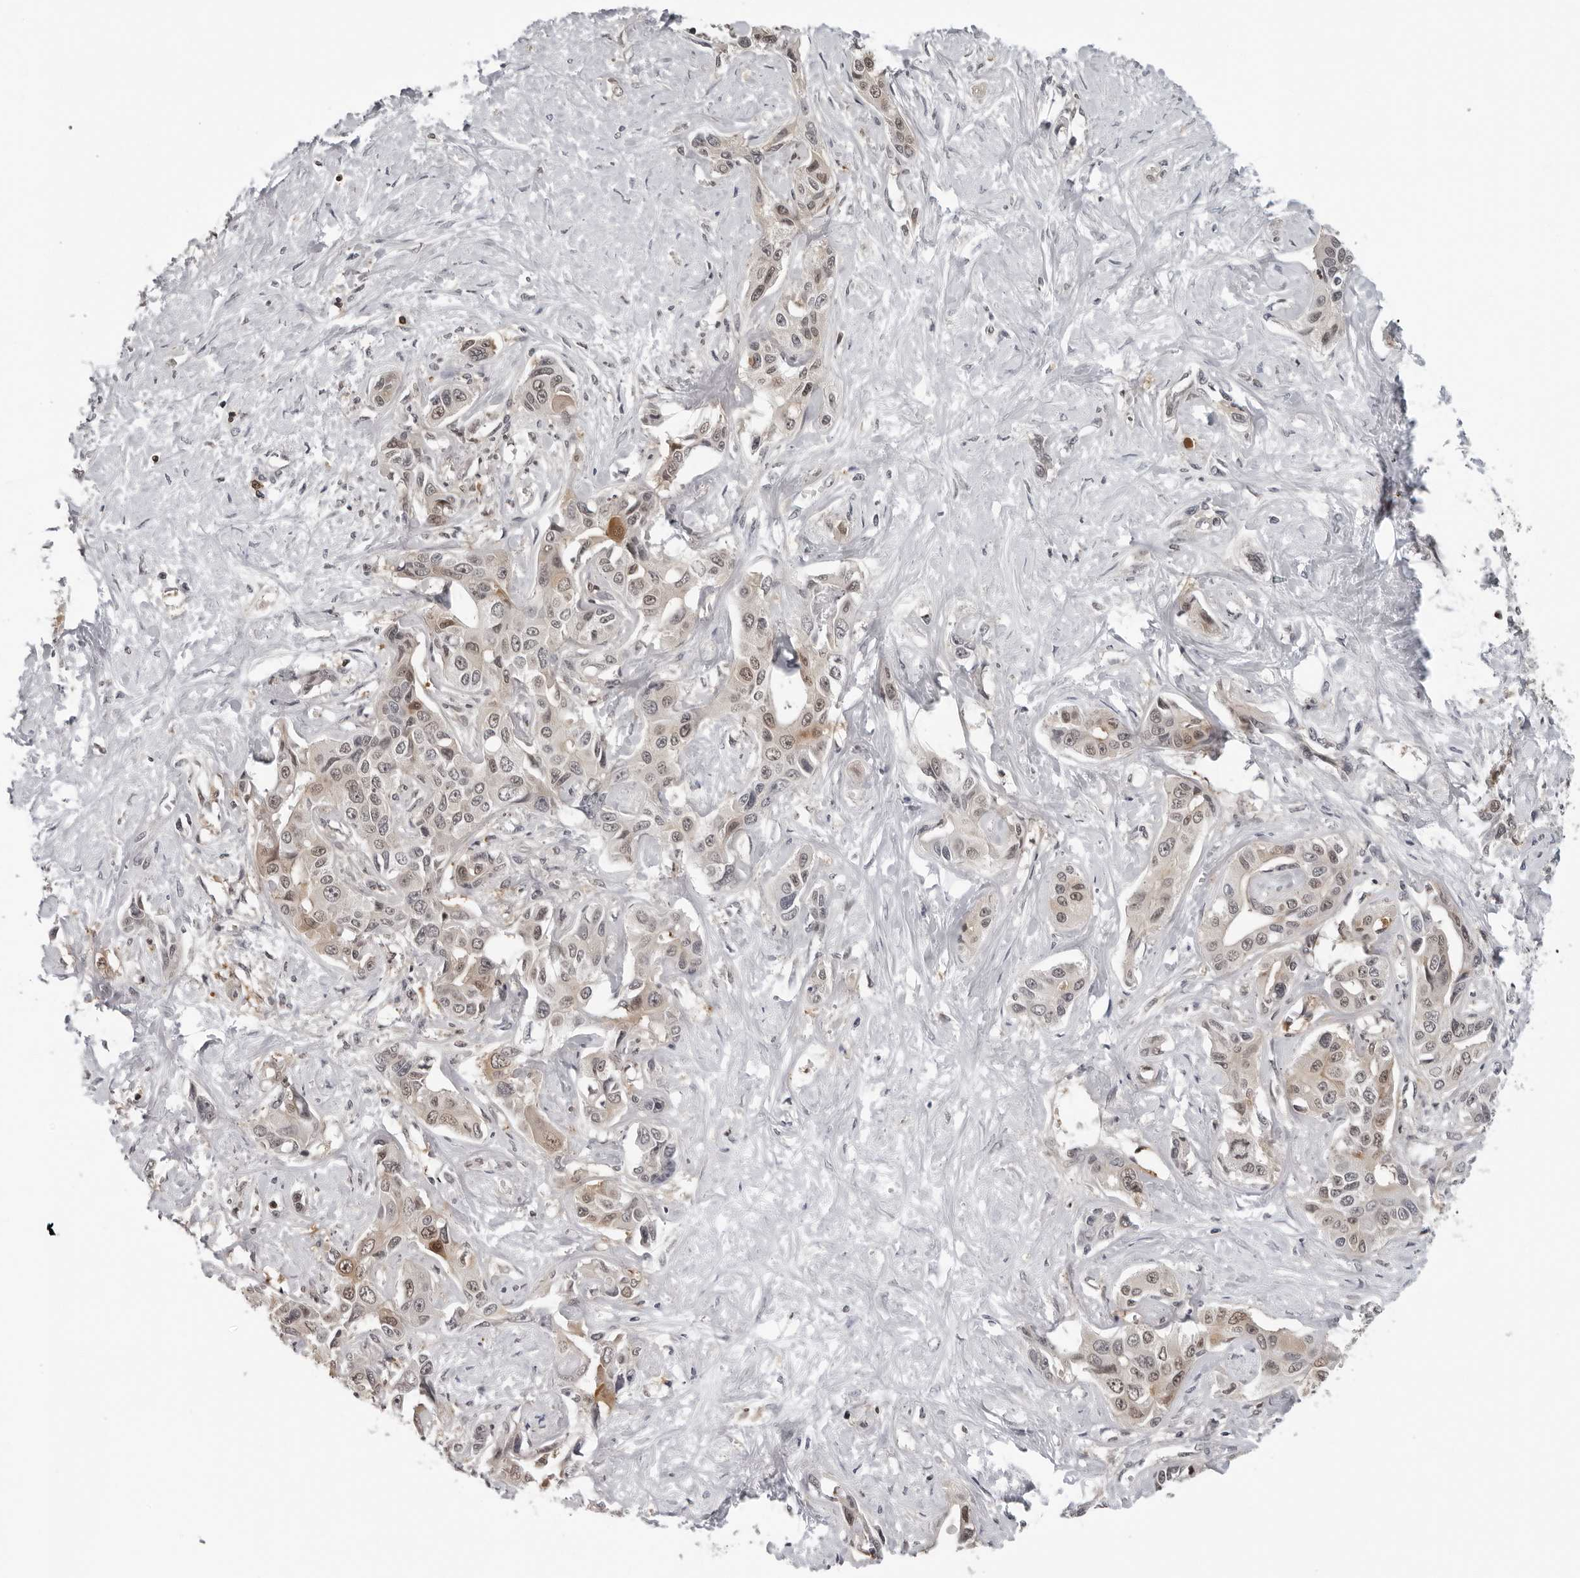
{"staining": {"intensity": "weak", "quantity": "25%-75%", "location": "cytoplasmic/membranous,nuclear"}, "tissue": "liver cancer", "cell_type": "Tumor cells", "image_type": "cancer", "snomed": [{"axis": "morphology", "description": "Cholangiocarcinoma"}, {"axis": "topography", "description": "Liver"}], "caption": "The image exhibits a brown stain indicating the presence of a protein in the cytoplasmic/membranous and nuclear of tumor cells in liver cancer. The staining was performed using DAB, with brown indicating positive protein expression. Nuclei are stained blue with hematoxylin.", "gene": "HSPH1", "patient": {"sex": "male", "age": 59}}